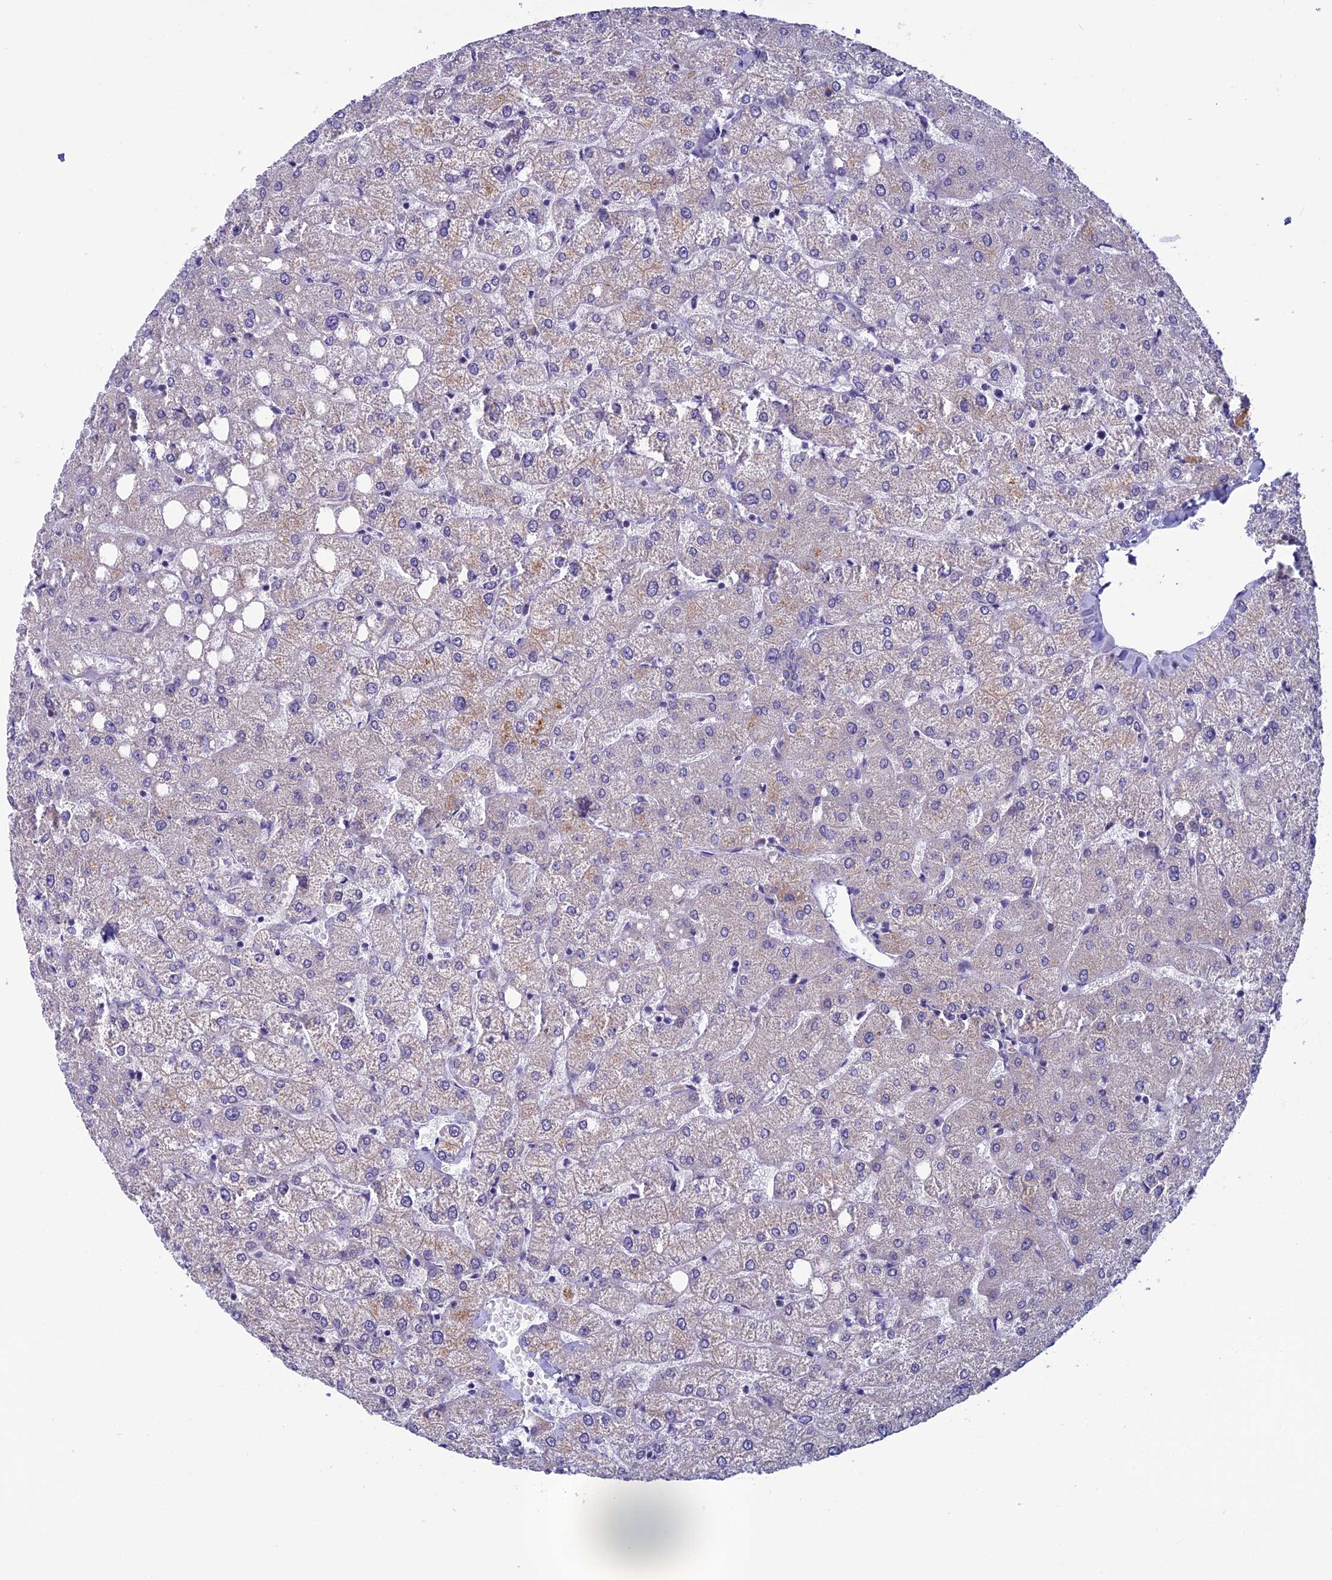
{"staining": {"intensity": "negative", "quantity": "none", "location": "none"}, "tissue": "liver", "cell_type": "Cholangiocytes", "image_type": "normal", "snomed": [{"axis": "morphology", "description": "Normal tissue, NOS"}, {"axis": "topography", "description": "Liver"}], "caption": "This is a histopathology image of IHC staining of normal liver, which shows no expression in cholangiocytes. (Brightfield microscopy of DAB (3,3'-diaminobenzidine) immunohistochemistry (IHC) at high magnification).", "gene": "MFSD12", "patient": {"sex": "female", "age": 54}}